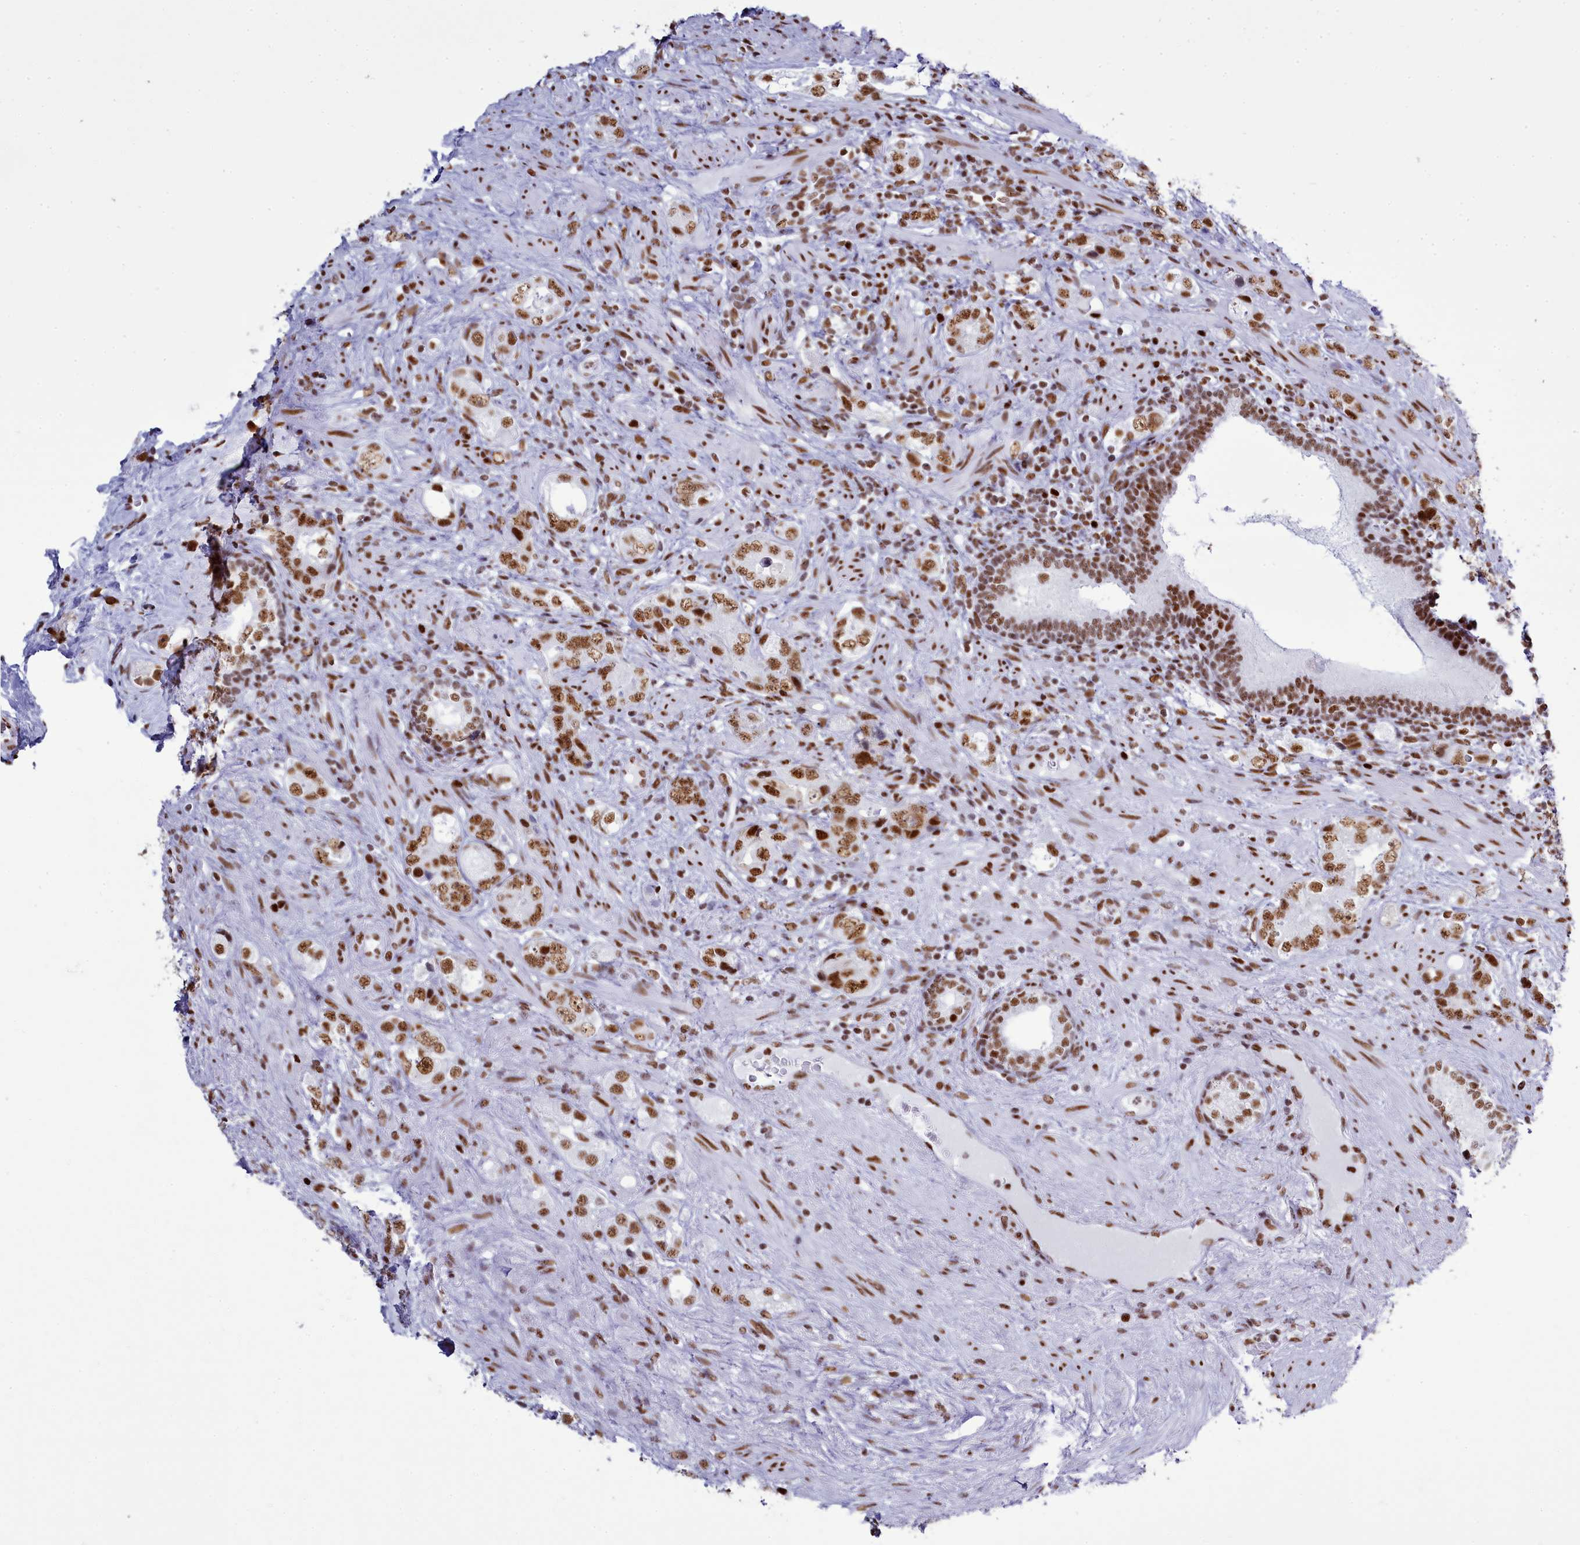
{"staining": {"intensity": "moderate", "quantity": ">75%", "location": "nuclear"}, "tissue": "prostate cancer", "cell_type": "Tumor cells", "image_type": "cancer", "snomed": [{"axis": "morphology", "description": "Adenocarcinoma, High grade"}, {"axis": "topography", "description": "Prostate"}], "caption": "Immunohistochemistry of prostate adenocarcinoma (high-grade) demonstrates medium levels of moderate nuclear expression in about >75% of tumor cells.", "gene": "RALY", "patient": {"sex": "male", "age": 63}}